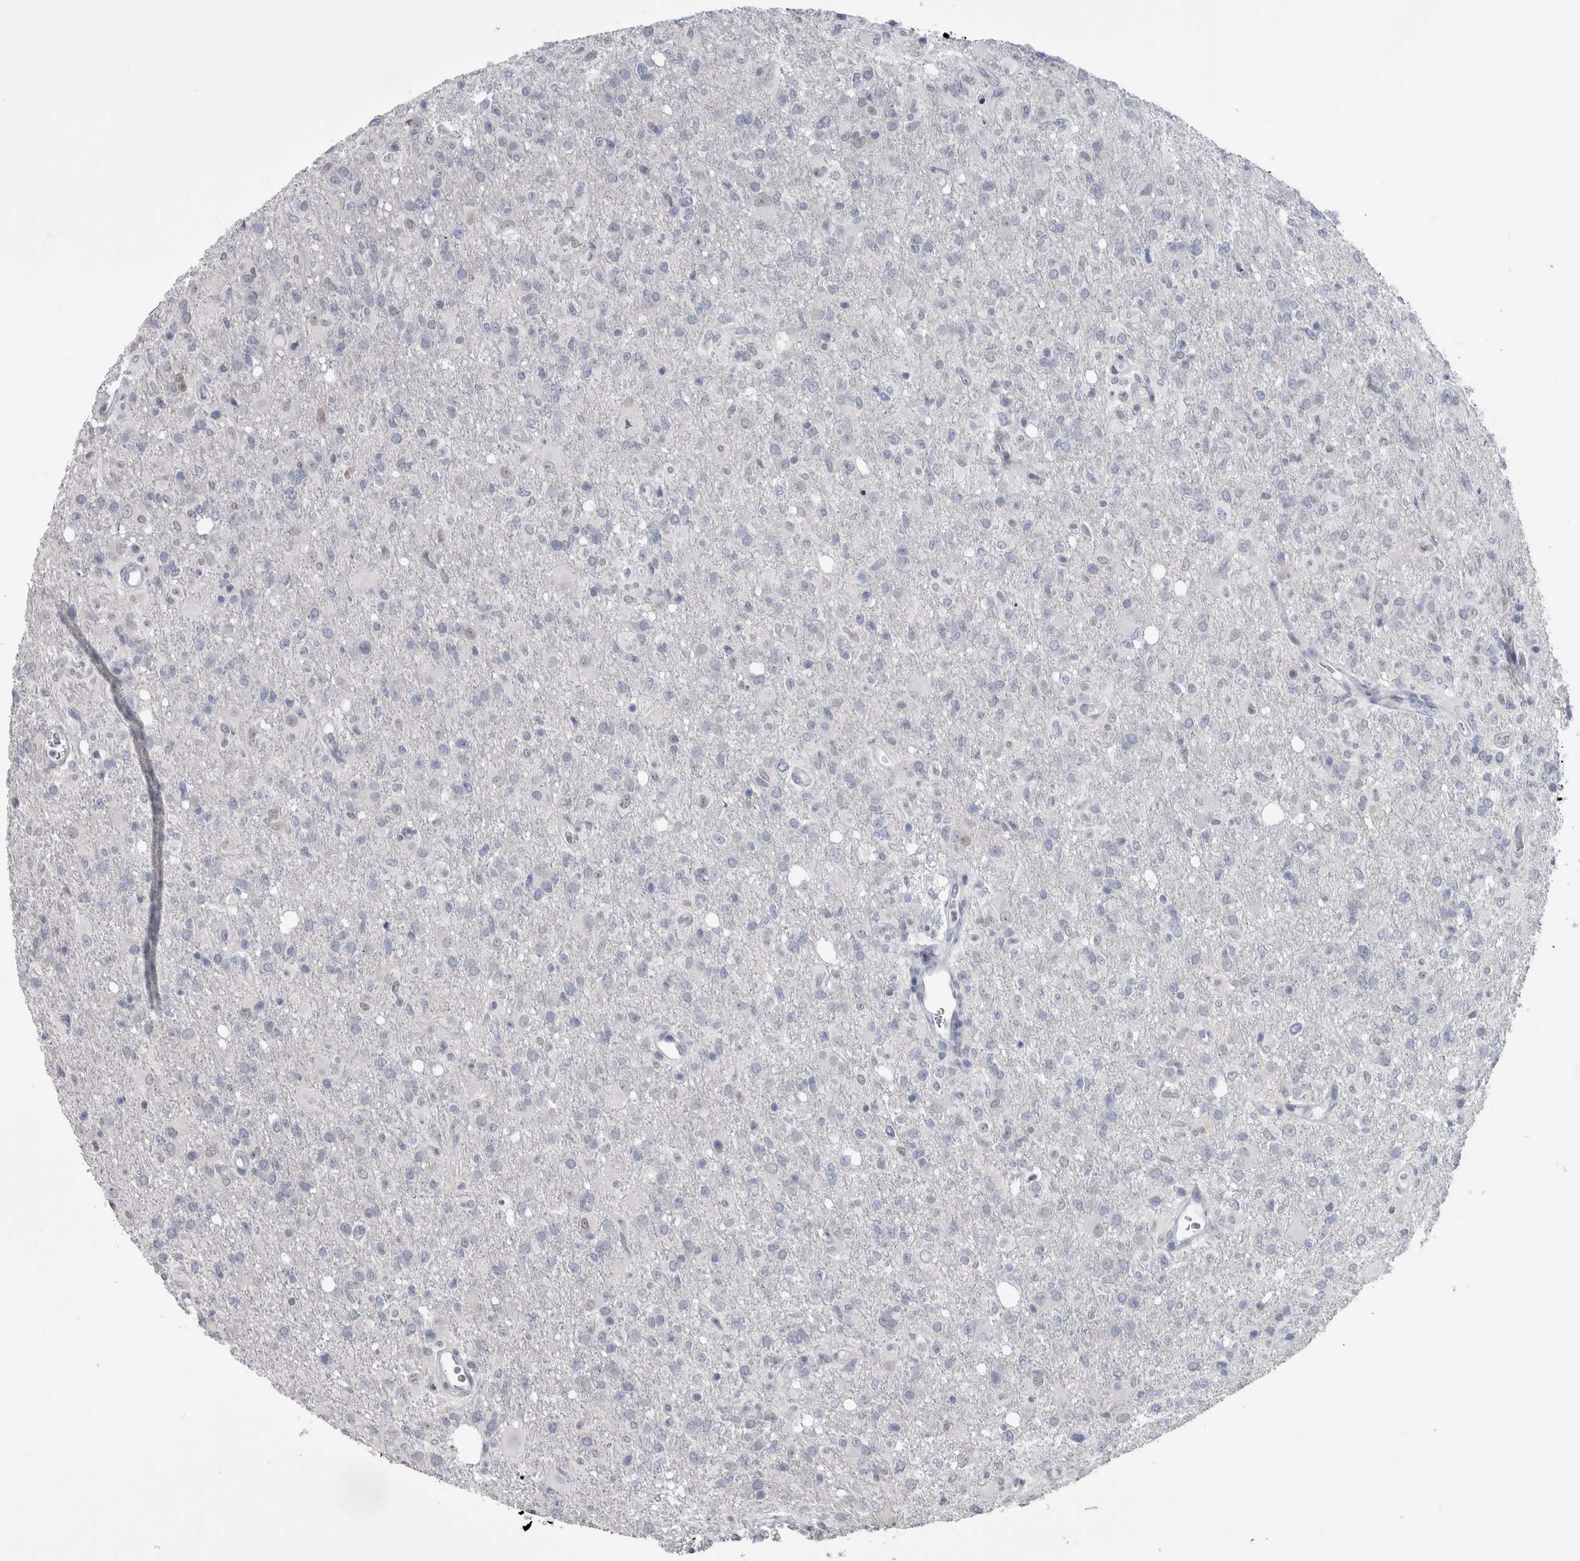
{"staining": {"intensity": "negative", "quantity": "none", "location": "none"}, "tissue": "glioma", "cell_type": "Tumor cells", "image_type": "cancer", "snomed": [{"axis": "morphology", "description": "Glioma, malignant, High grade"}, {"axis": "topography", "description": "Brain"}], "caption": "Glioma was stained to show a protein in brown. There is no significant positivity in tumor cells.", "gene": "IL33", "patient": {"sex": "female", "age": 57}}